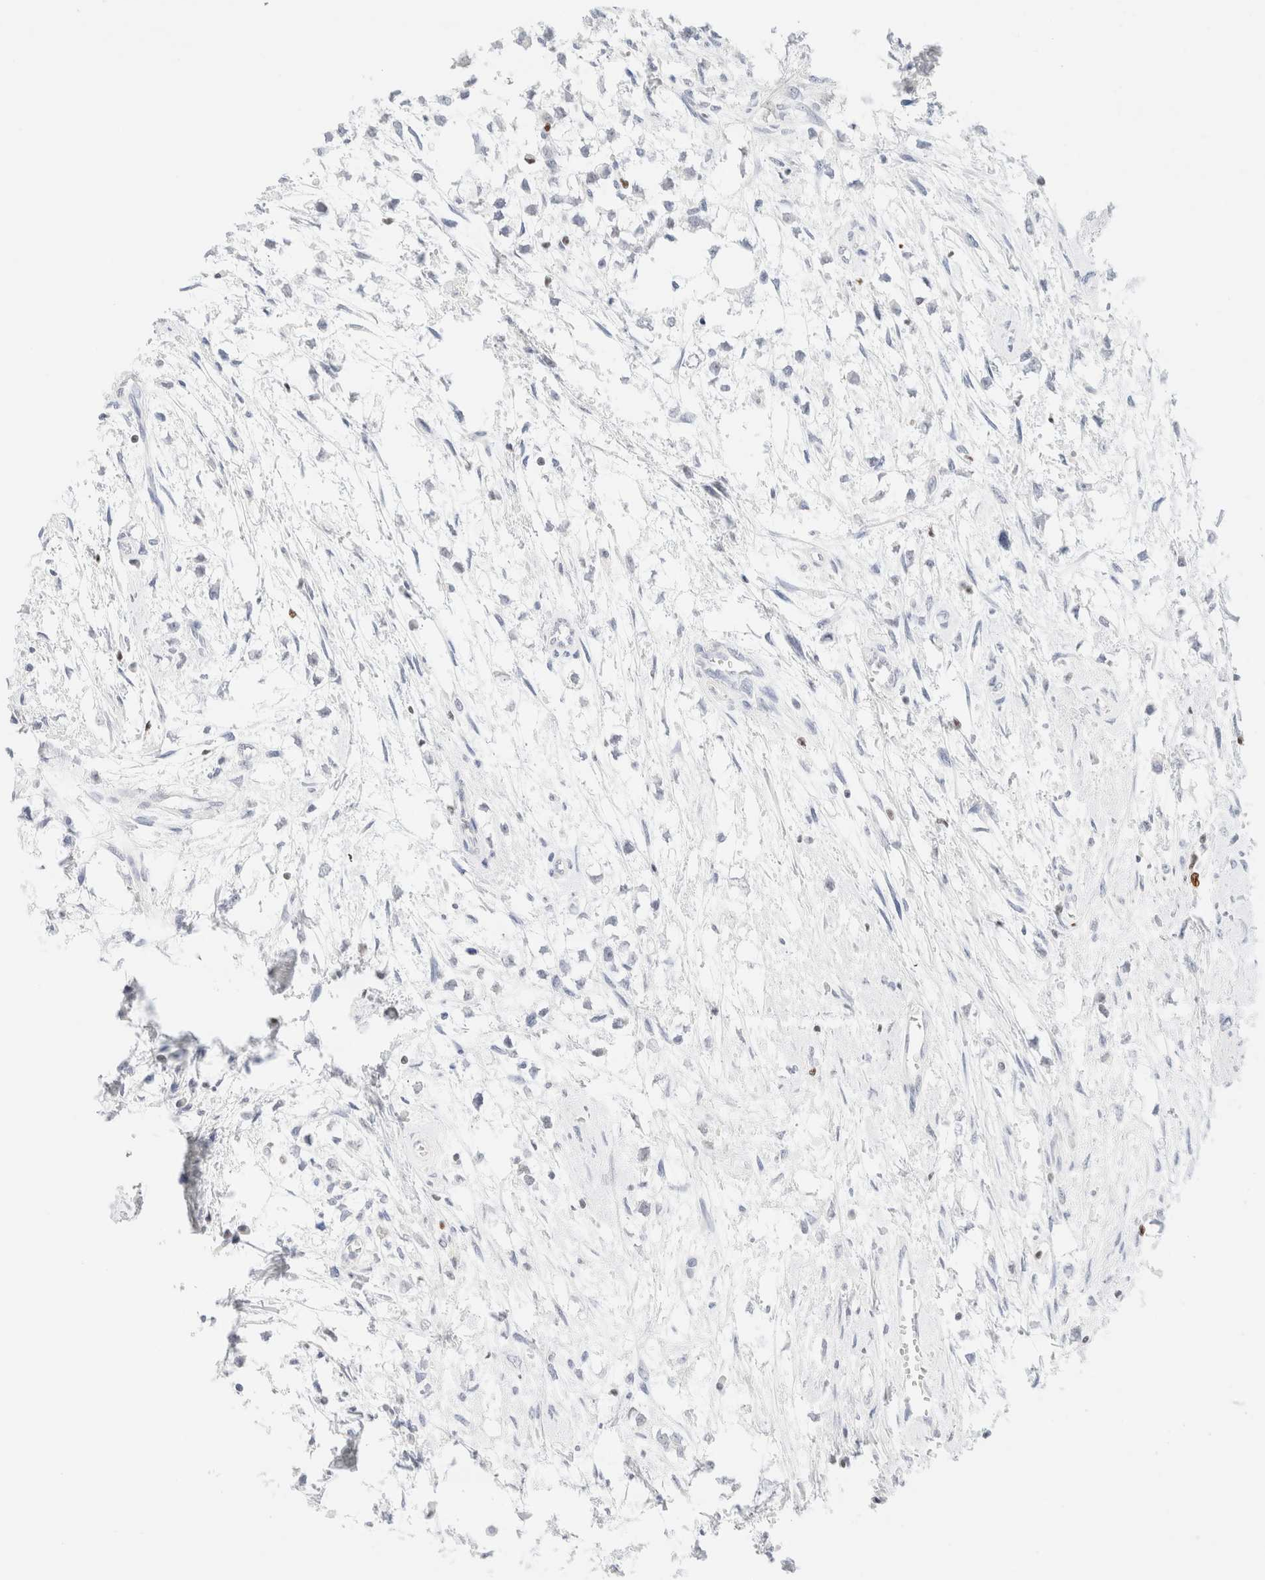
{"staining": {"intensity": "negative", "quantity": "none", "location": "none"}, "tissue": "testis cancer", "cell_type": "Tumor cells", "image_type": "cancer", "snomed": [{"axis": "morphology", "description": "Seminoma, NOS"}, {"axis": "morphology", "description": "Carcinoma, Embryonal, NOS"}, {"axis": "topography", "description": "Testis"}], "caption": "High magnification brightfield microscopy of testis seminoma stained with DAB (3,3'-diaminobenzidine) (brown) and counterstained with hematoxylin (blue): tumor cells show no significant expression. (DAB immunohistochemistry (IHC), high magnification).", "gene": "IKZF3", "patient": {"sex": "male", "age": 51}}